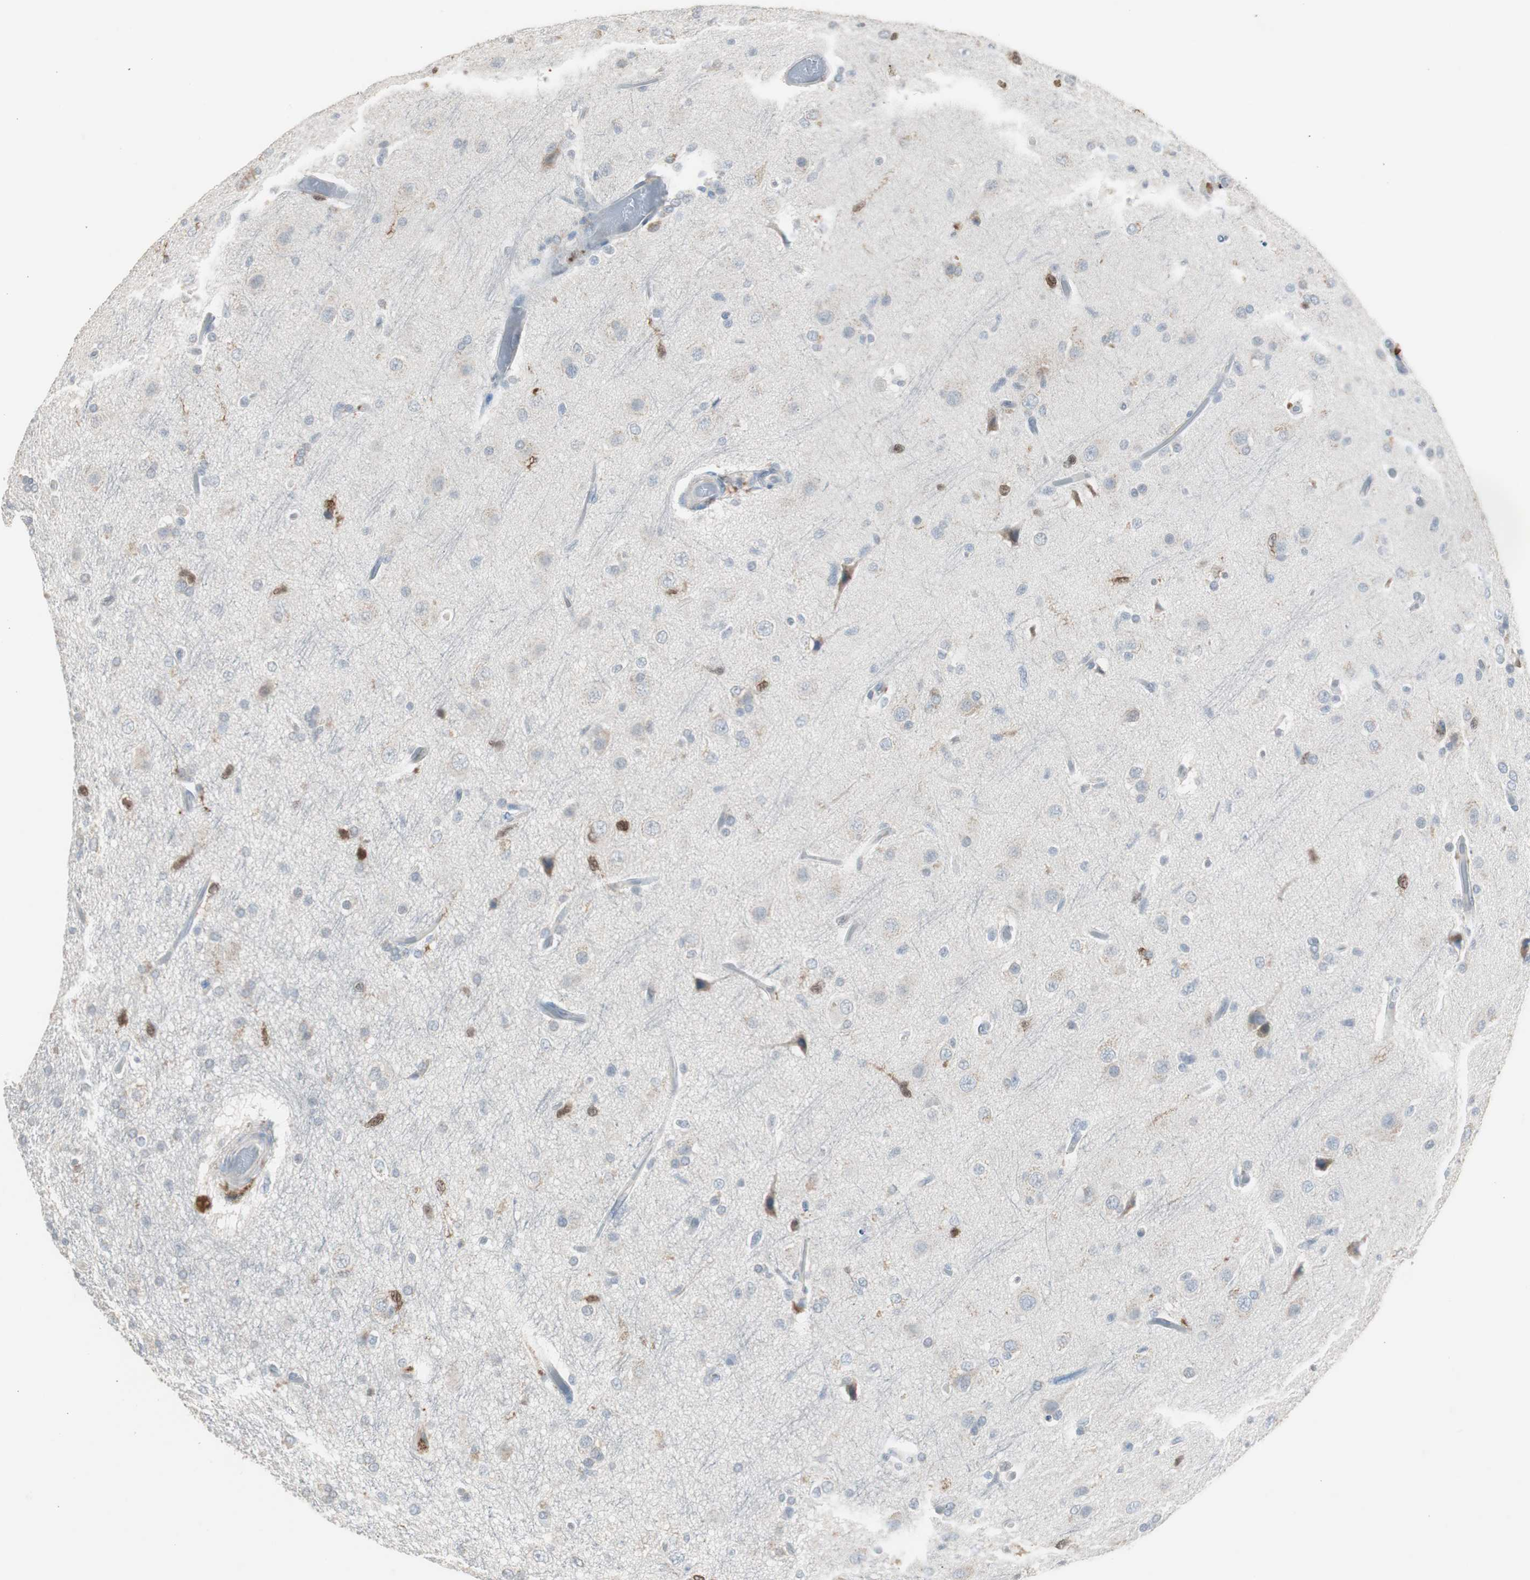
{"staining": {"intensity": "weak", "quantity": "<25%", "location": "cytoplasmic/membranous"}, "tissue": "glioma", "cell_type": "Tumor cells", "image_type": "cancer", "snomed": [{"axis": "morphology", "description": "Glioma, malignant, High grade"}, {"axis": "topography", "description": "Brain"}], "caption": "Immunohistochemical staining of human glioma displays no significant staining in tumor cells.", "gene": "TK1", "patient": {"sex": "male", "age": 33}}